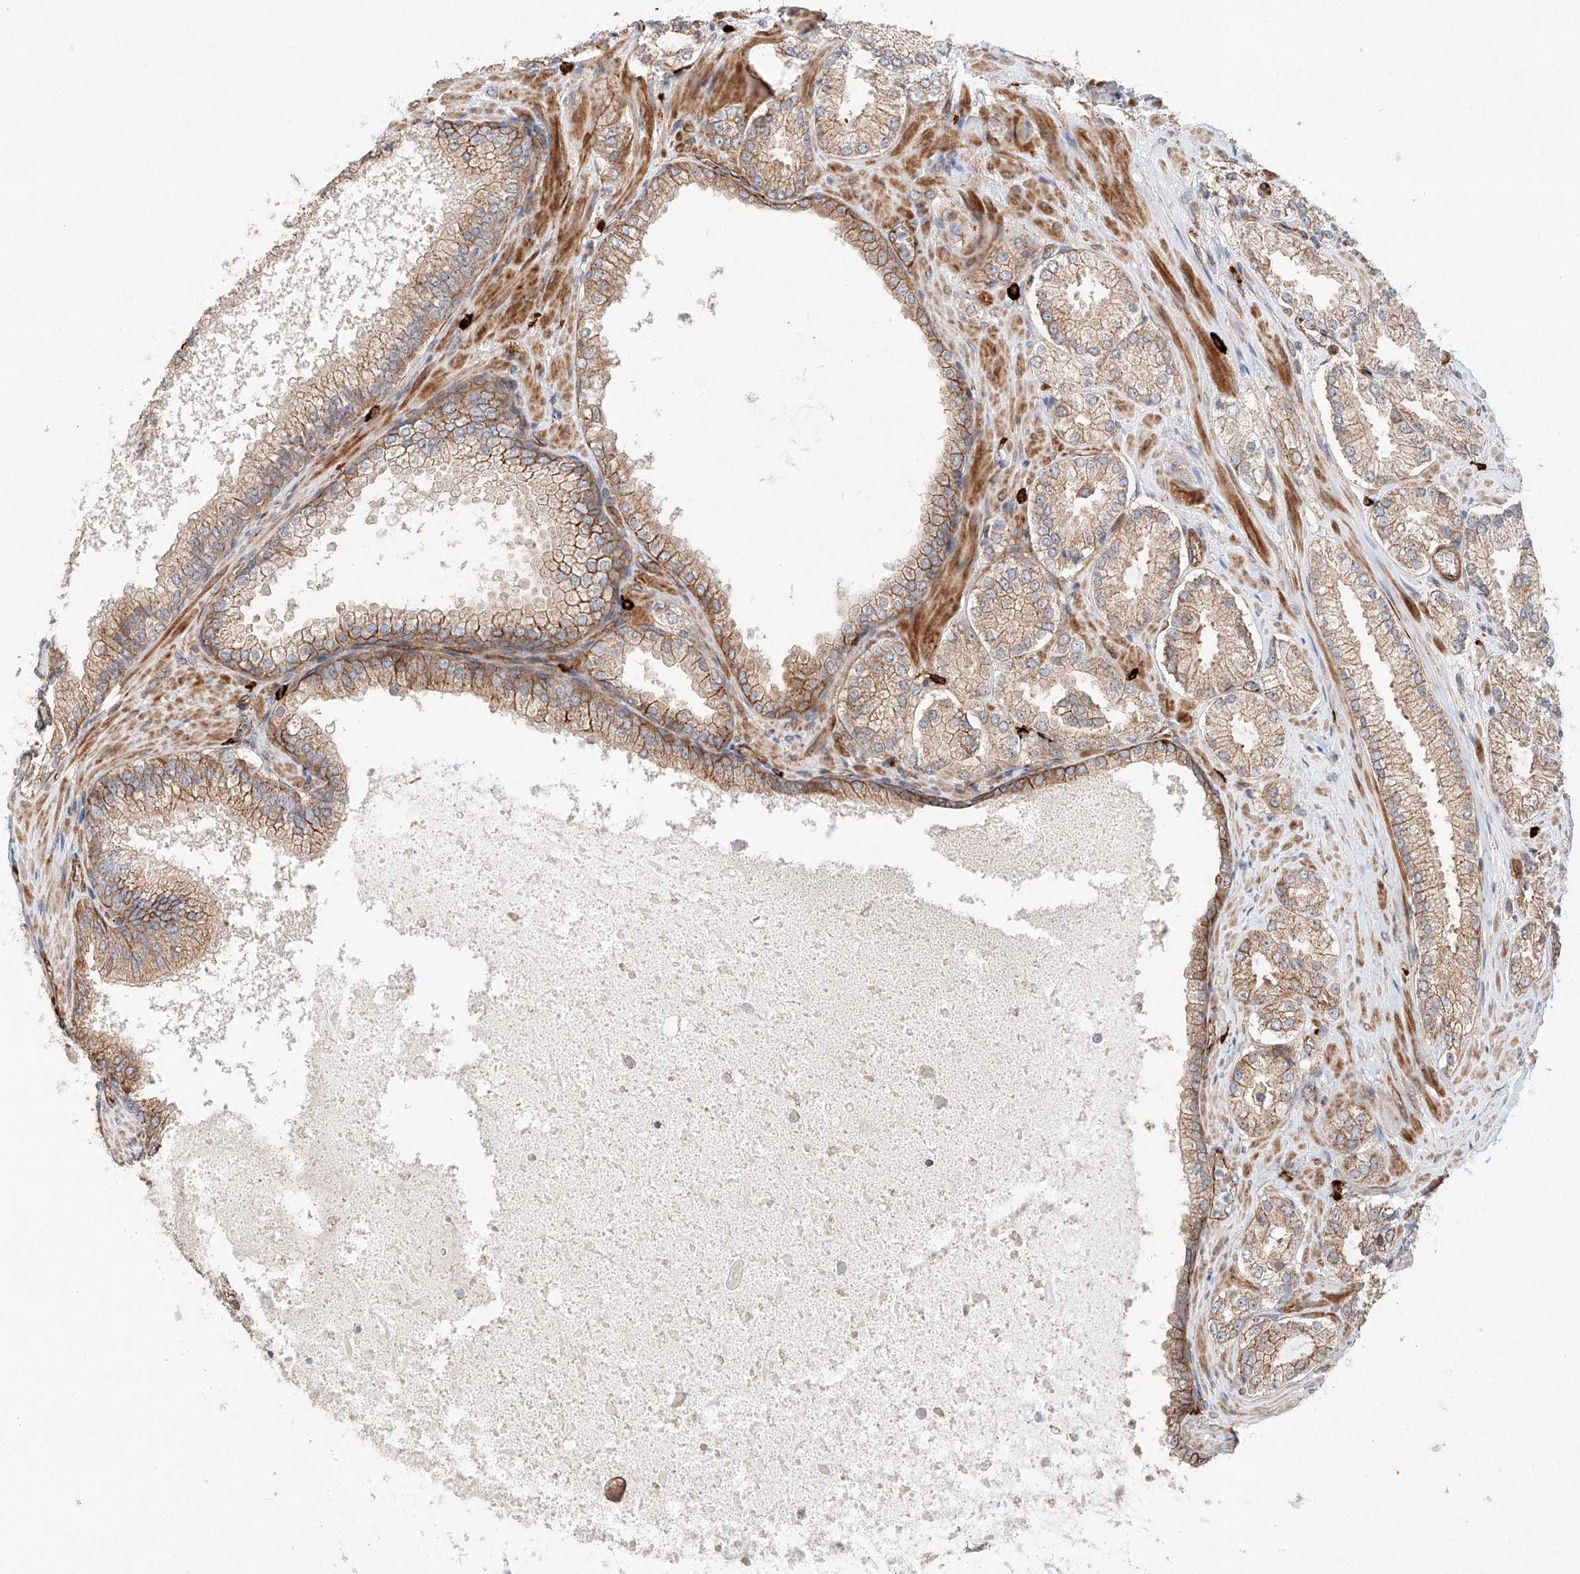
{"staining": {"intensity": "moderate", "quantity": ">75%", "location": "cytoplasmic/membranous"}, "tissue": "prostate cancer", "cell_type": "Tumor cells", "image_type": "cancer", "snomed": [{"axis": "morphology", "description": "Adenocarcinoma, High grade"}, {"axis": "topography", "description": "Prostate"}], "caption": "A medium amount of moderate cytoplasmic/membranous staining is present in about >75% of tumor cells in prostate cancer (high-grade adenocarcinoma) tissue.", "gene": "MINDY4", "patient": {"sex": "male", "age": 73}}